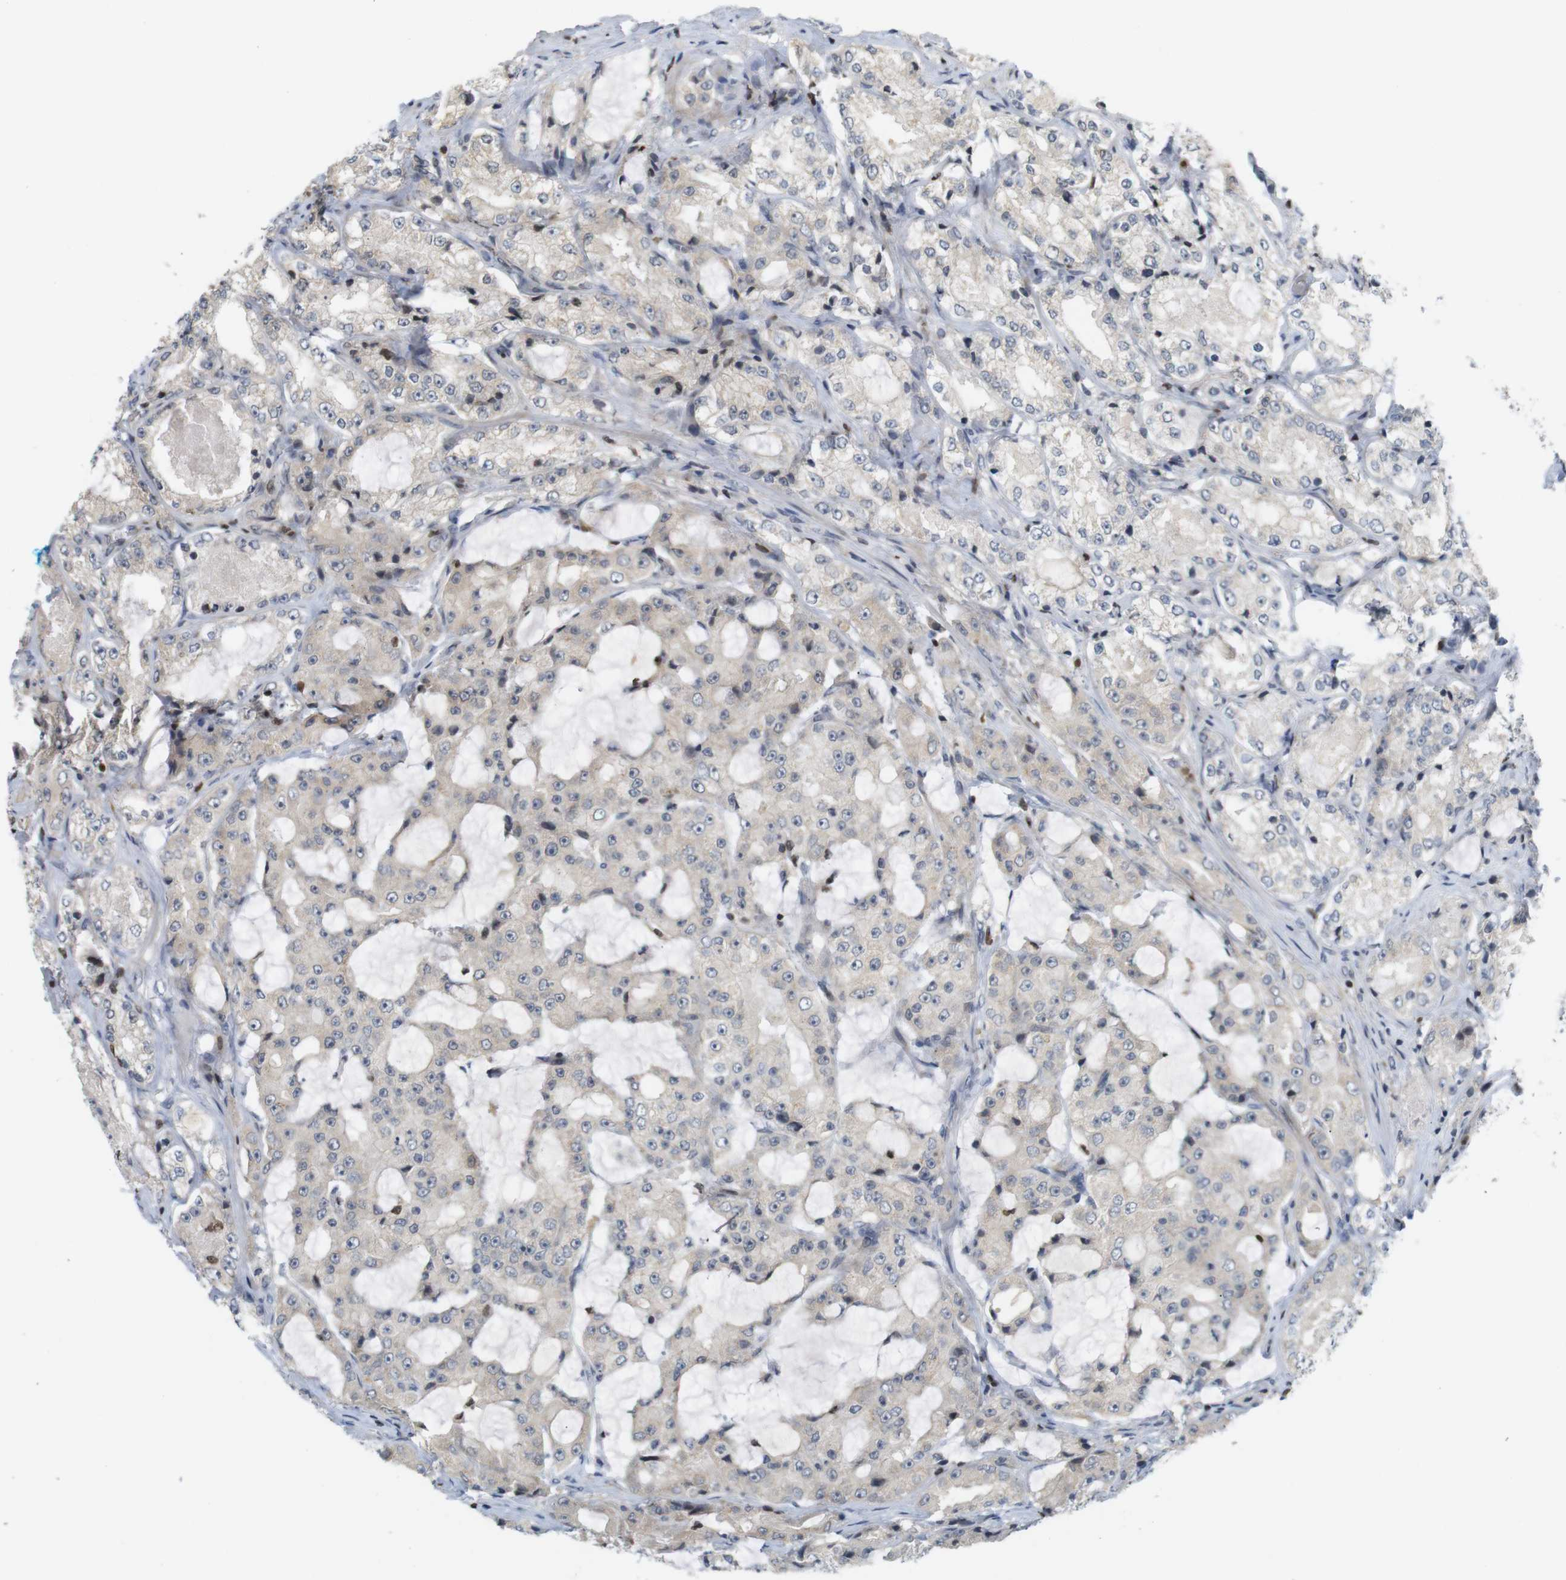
{"staining": {"intensity": "weak", "quantity": "25%-75%", "location": "cytoplasmic/membranous"}, "tissue": "prostate cancer", "cell_type": "Tumor cells", "image_type": "cancer", "snomed": [{"axis": "morphology", "description": "Adenocarcinoma, High grade"}, {"axis": "topography", "description": "Prostate"}], "caption": "Immunohistochemical staining of human prostate cancer (high-grade adenocarcinoma) demonstrates low levels of weak cytoplasmic/membranous protein expression in about 25%-75% of tumor cells. The protein of interest is stained brown, and the nuclei are stained in blue (DAB IHC with brightfield microscopy, high magnification).", "gene": "MBD1", "patient": {"sex": "male", "age": 73}}